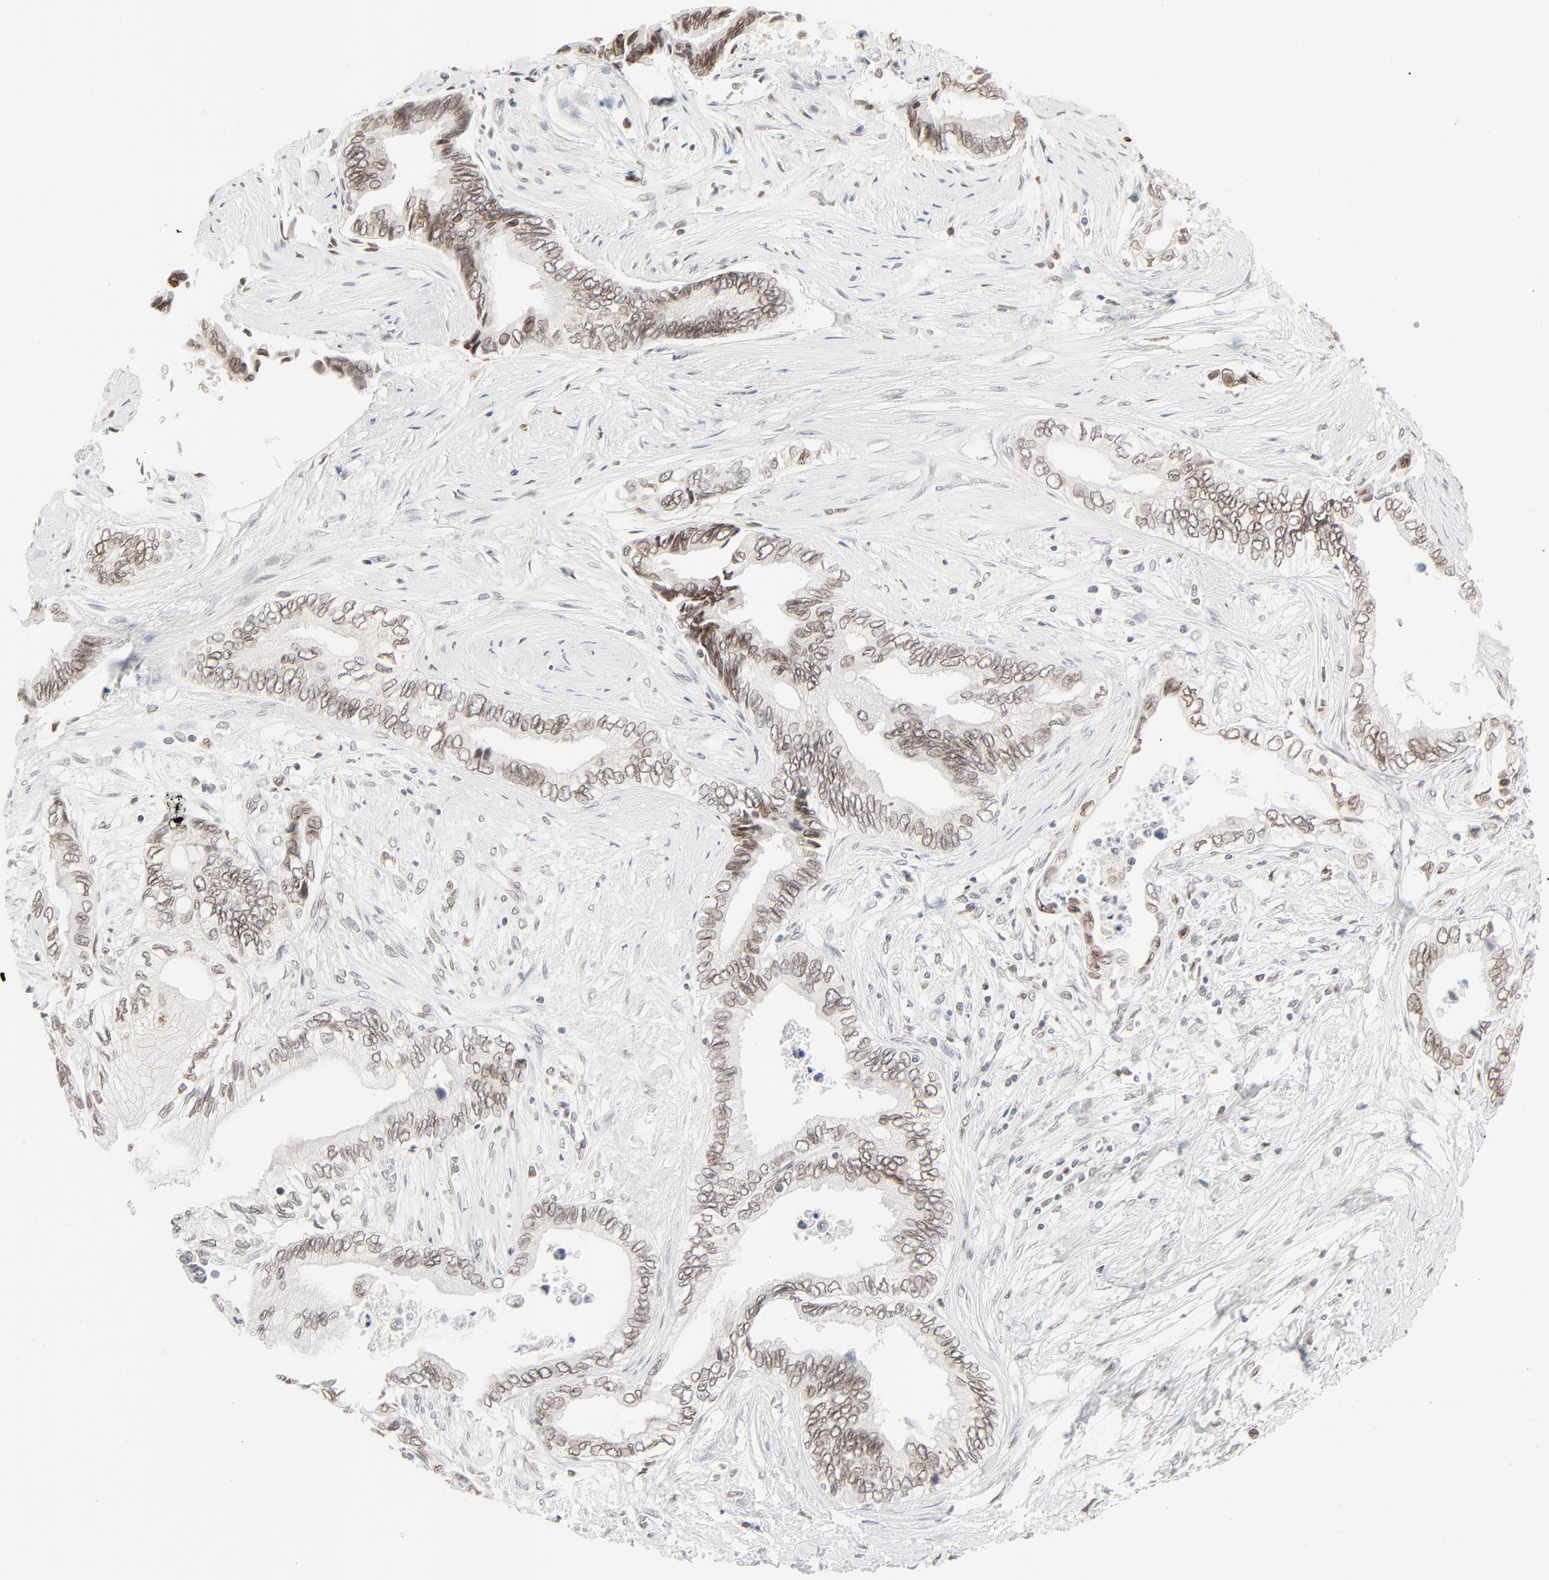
{"staining": {"intensity": "weak", "quantity": ">75%", "location": "cytoplasmic/membranous,nuclear"}, "tissue": "pancreatic cancer", "cell_type": "Tumor cells", "image_type": "cancer", "snomed": [{"axis": "morphology", "description": "Adenocarcinoma, NOS"}, {"axis": "topography", "description": "Pancreas"}], "caption": "This is a photomicrograph of immunohistochemistry (IHC) staining of pancreatic cancer, which shows weak expression in the cytoplasmic/membranous and nuclear of tumor cells.", "gene": "MAD1L1", "patient": {"sex": "female", "age": 66}}